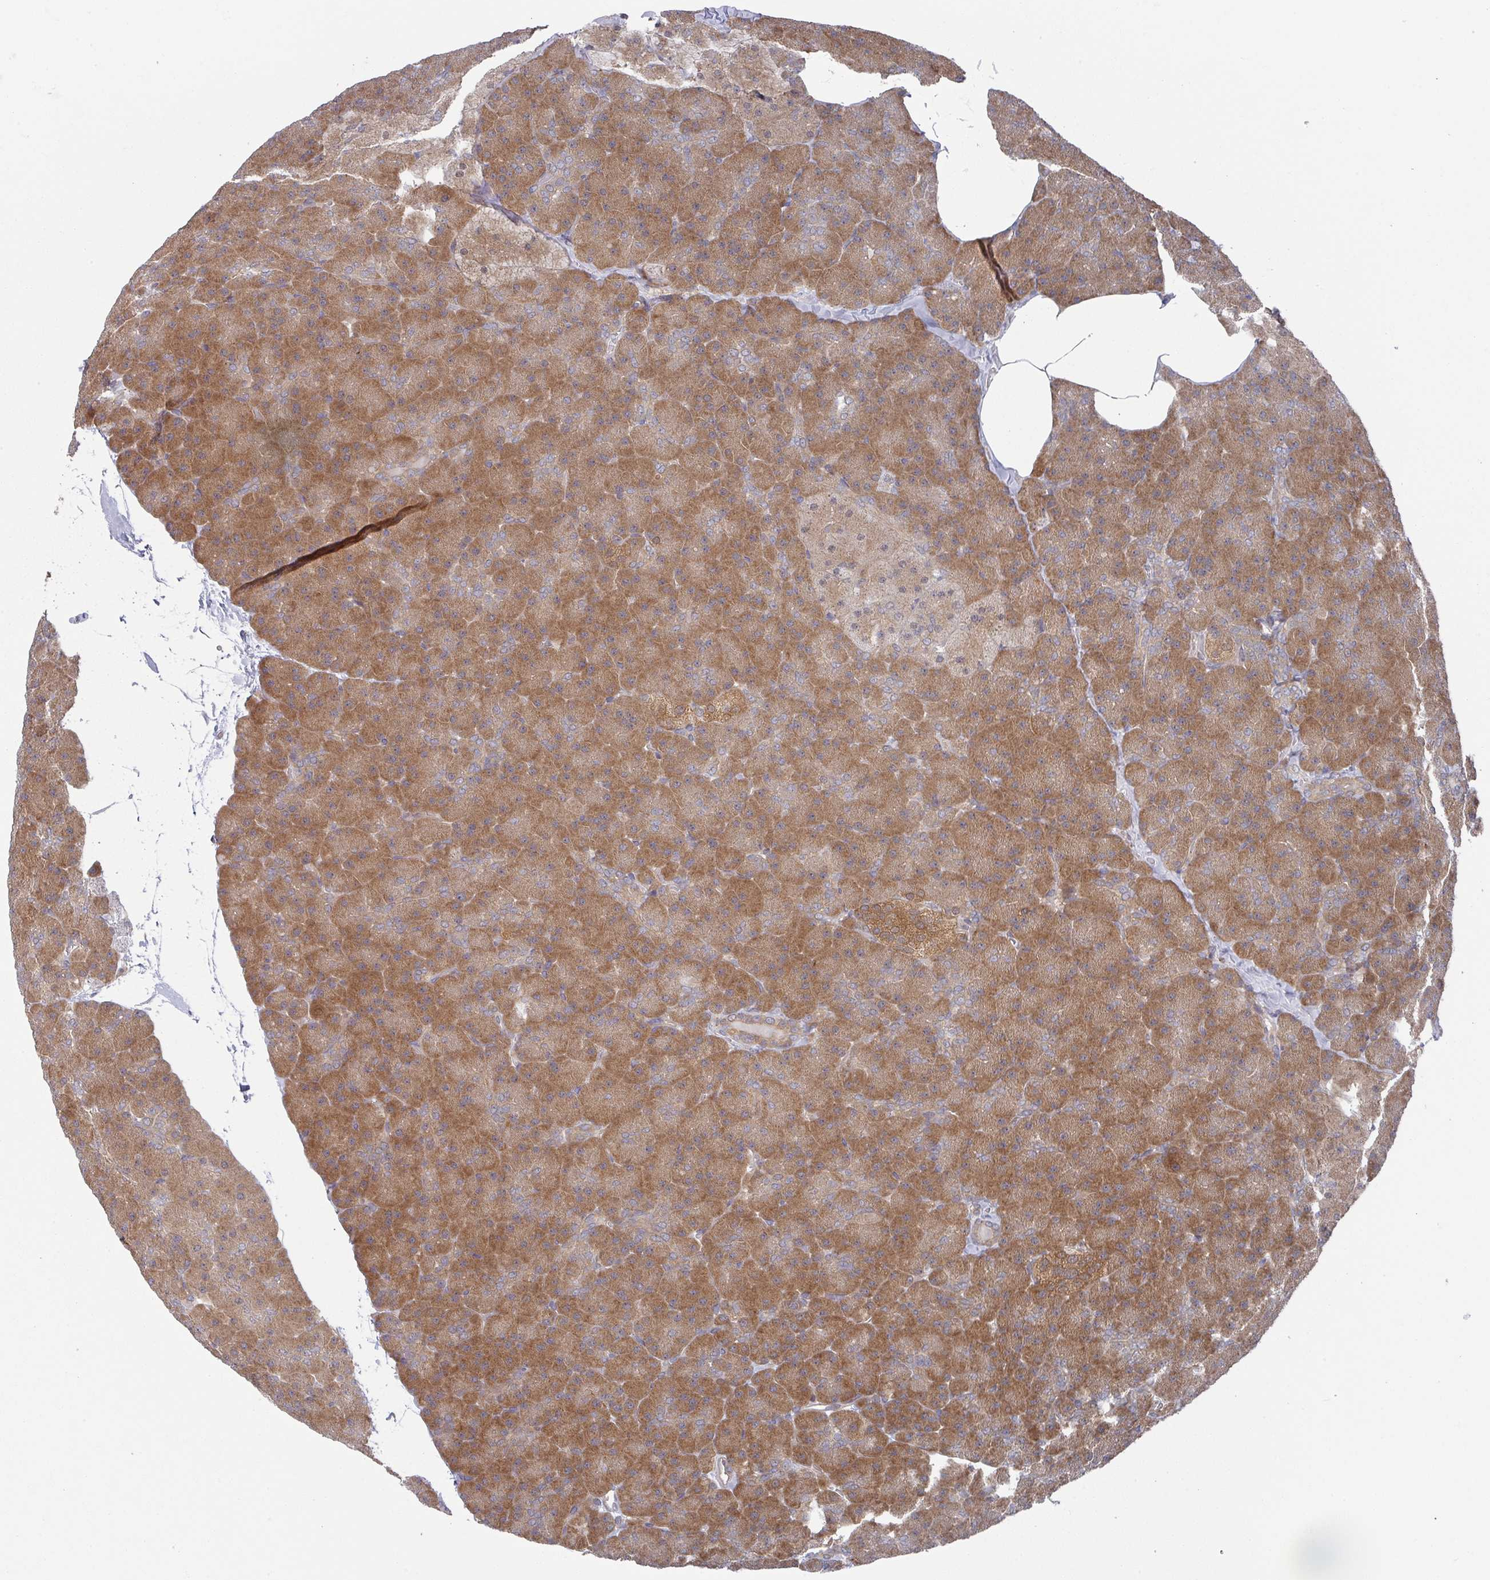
{"staining": {"intensity": "moderate", "quantity": ">75%", "location": "cytoplasmic/membranous,nuclear"}, "tissue": "pancreas", "cell_type": "Exocrine glandular cells", "image_type": "normal", "snomed": [{"axis": "morphology", "description": "Normal tissue, NOS"}, {"axis": "topography", "description": "Pancreas"}], "caption": "Immunohistochemistry (IHC) (DAB (3,3'-diaminobenzidine)) staining of unremarkable human pancreas reveals moderate cytoplasmic/membranous,nuclear protein positivity in approximately >75% of exocrine glandular cells.", "gene": "GOLGA7B", "patient": {"sex": "male", "age": 36}}